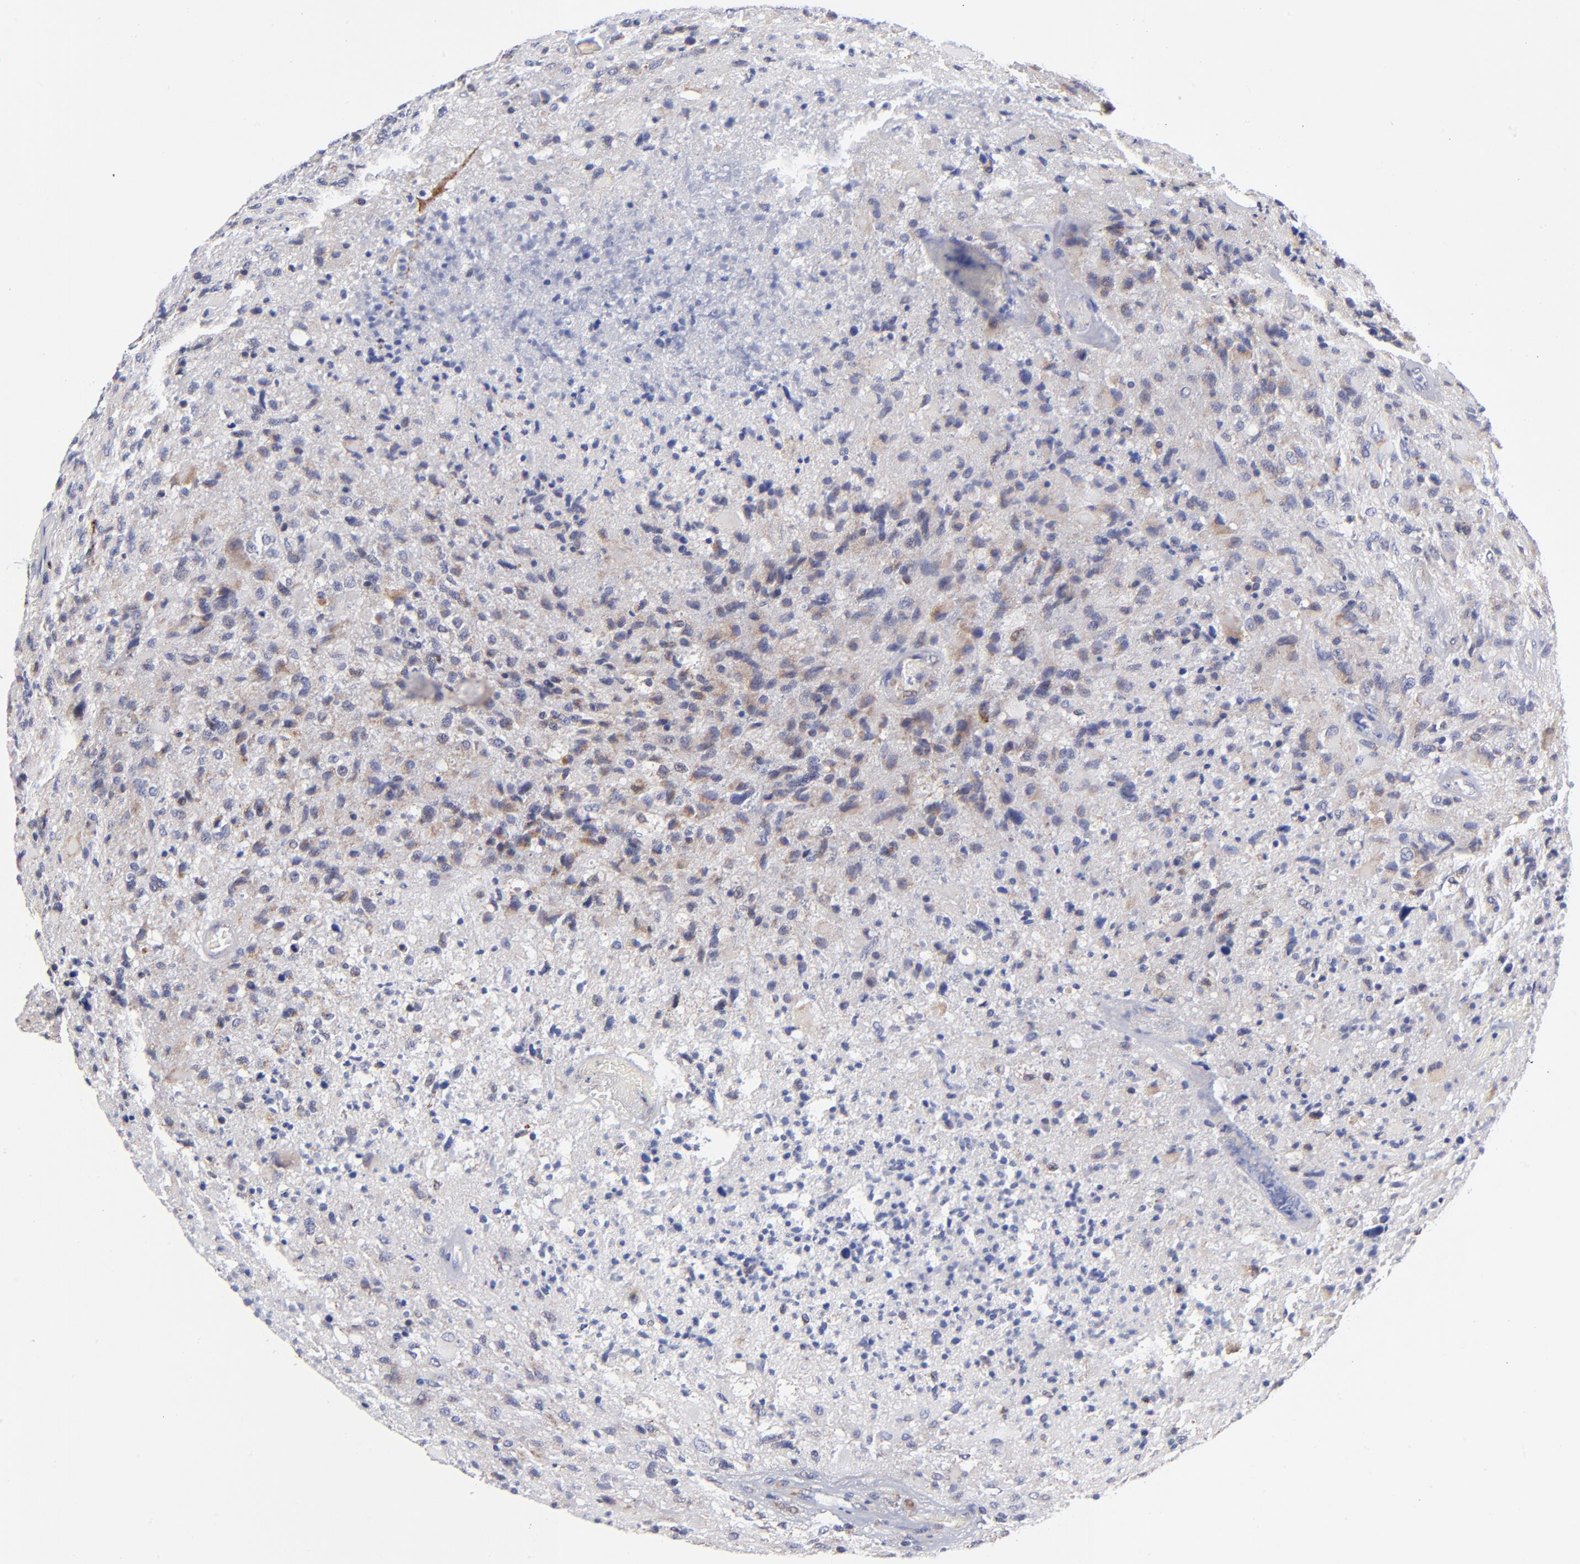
{"staining": {"intensity": "weak", "quantity": "<25%", "location": "cytoplasmic/membranous"}, "tissue": "glioma", "cell_type": "Tumor cells", "image_type": "cancer", "snomed": [{"axis": "morphology", "description": "Glioma, malignant, High grade"}, {"axis": "topography", "description": "Brain"}], "caption": "Tumor cells show no significant expression in glioma. (Stains: DAB IHC with hematoxylin counter stain, Microscopy: brightfield microscopy at high magnification).", "gene": "FBXL12", "patient": {"sex": "male", "age": 69}}